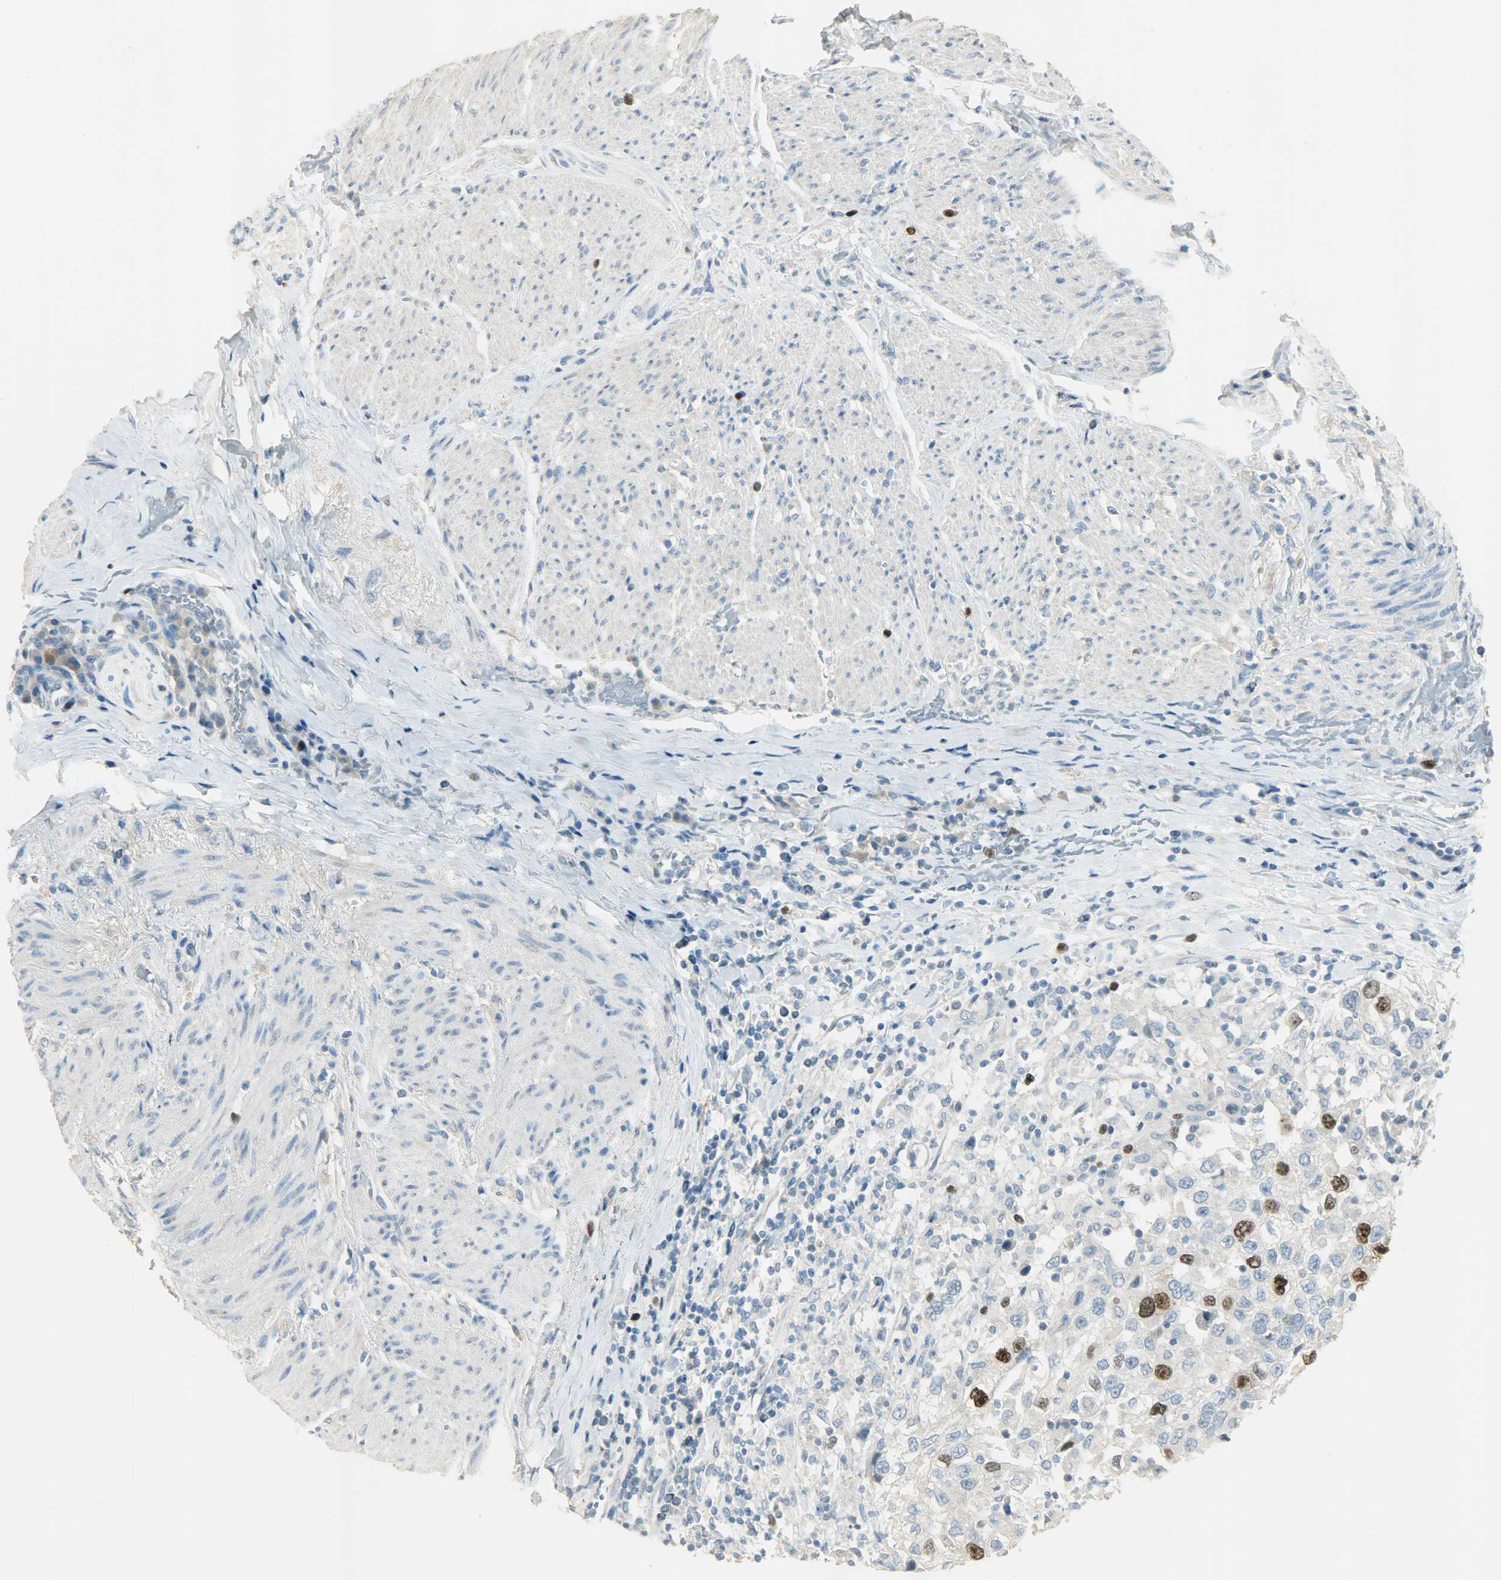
{"staining": {"intensity": "strong", "quantity": "<25%", "location": "cytoplasmic/membranous,nuclear"}, "tissue": "urothelial cancer", "cell_type": "Tumor cells", "image_type": "cancer", "snomed": [{"axis": "morphology", "description": "Urothelial carcinoma, High grade"}, {"axis": "topography", "description": "Urinary bladder"}], "caption": "The immunohistochemical stain labels strong cytoplasmic/membranous and nuclear staining in tumor cells of high-grade urothelial carcinoma tissue.", "gene": "TPX2", "patient": {"sex": "female", "age": 80}}